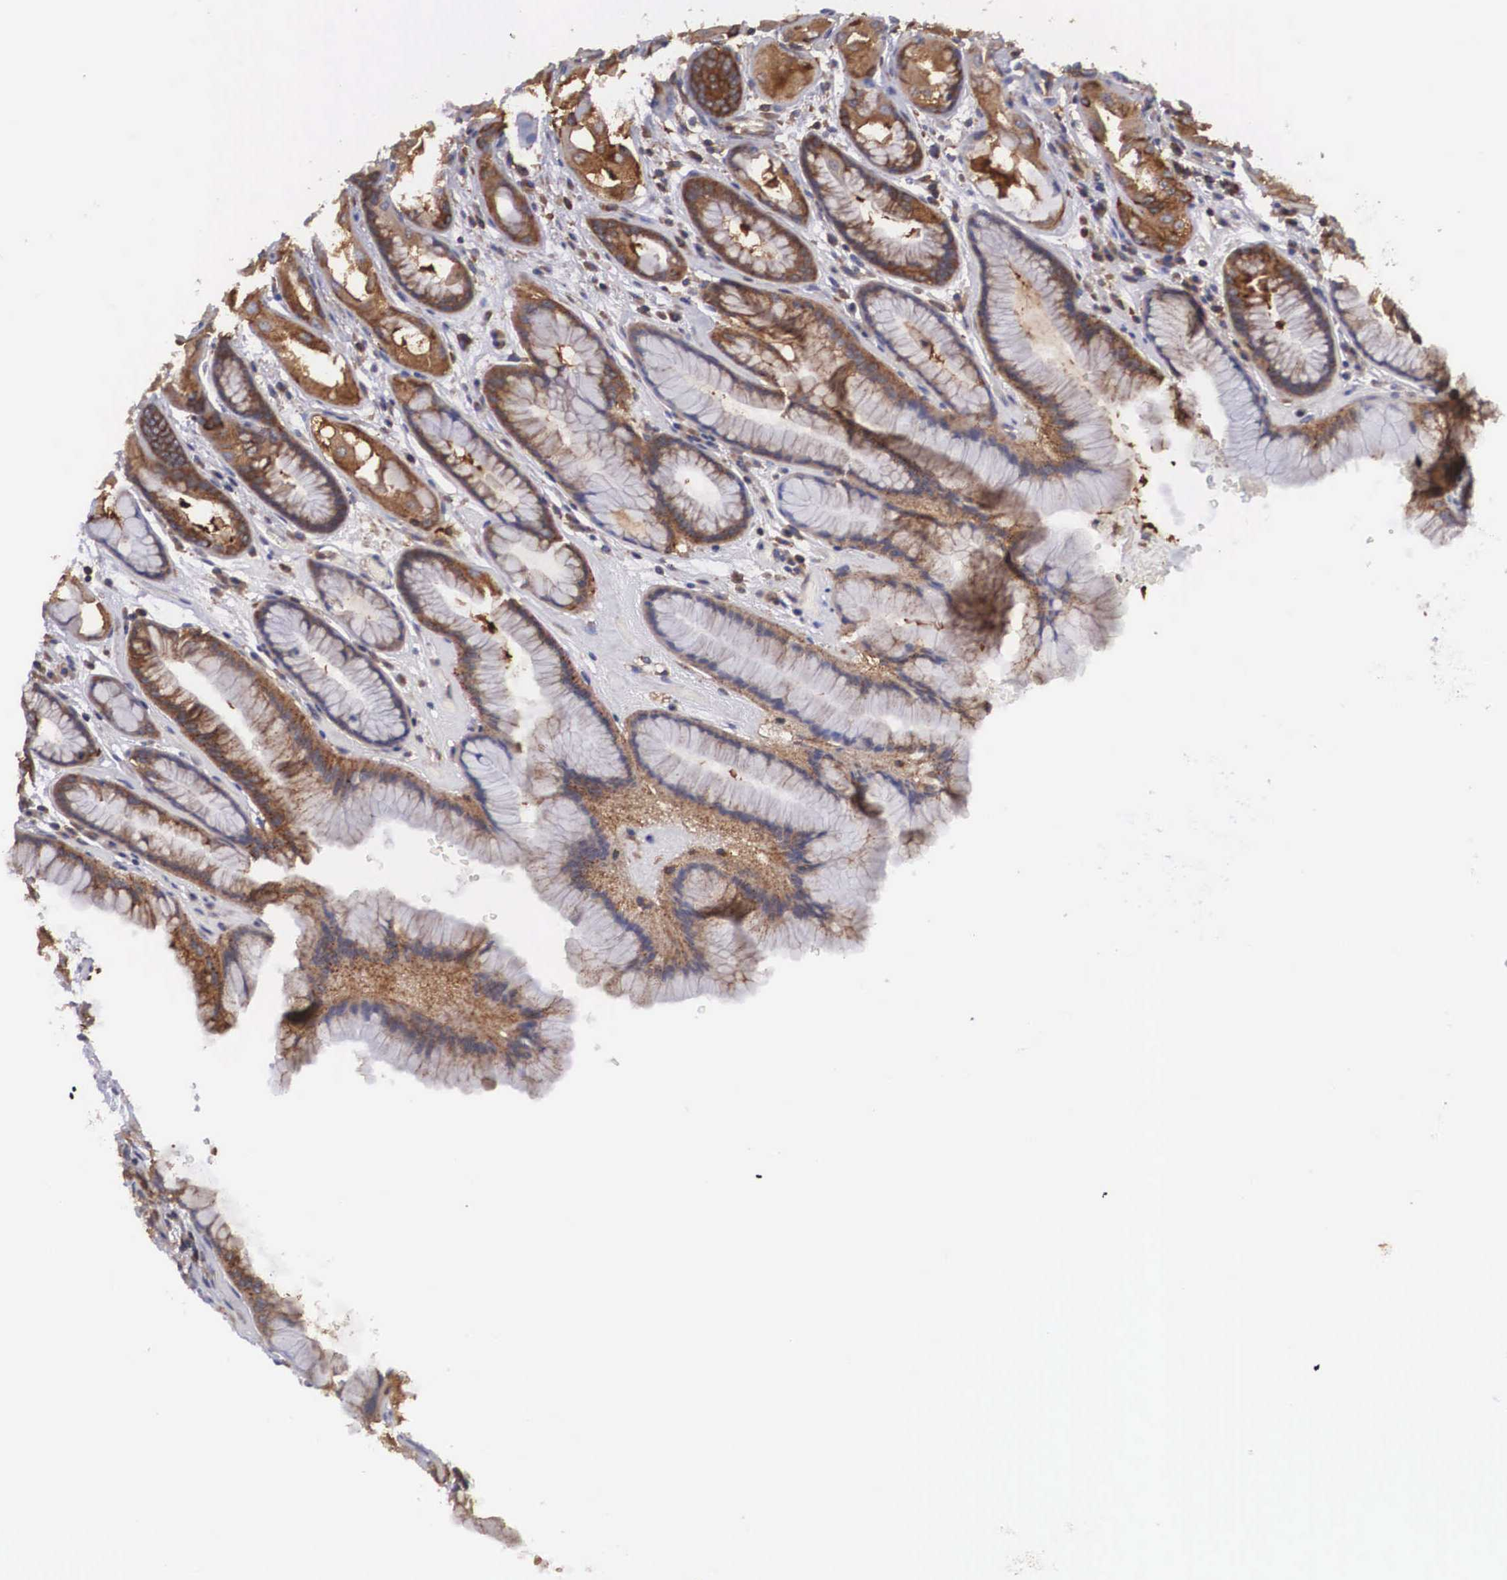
{"staining": {"intensity": "moderate", "quantity": ">75%", "location": "cytoplasmic/membranous"}, "tissue": "stomach", "cell_type": "Glandular cells", "image_type": "normal", "snomed": [{"axis": "morphology", "description": "Normal tissue, NOS"}, {"axis": "topography", "description": "Stomach, upper"}], "caption": "Glandular cells reveal medium levels of moderate cytoplasmic/membranous expression in approximately >75% of cells in unremarkable human stomach.", "gene": "GRIPAP1", "patient": {"sex": "female", "age": 75}}